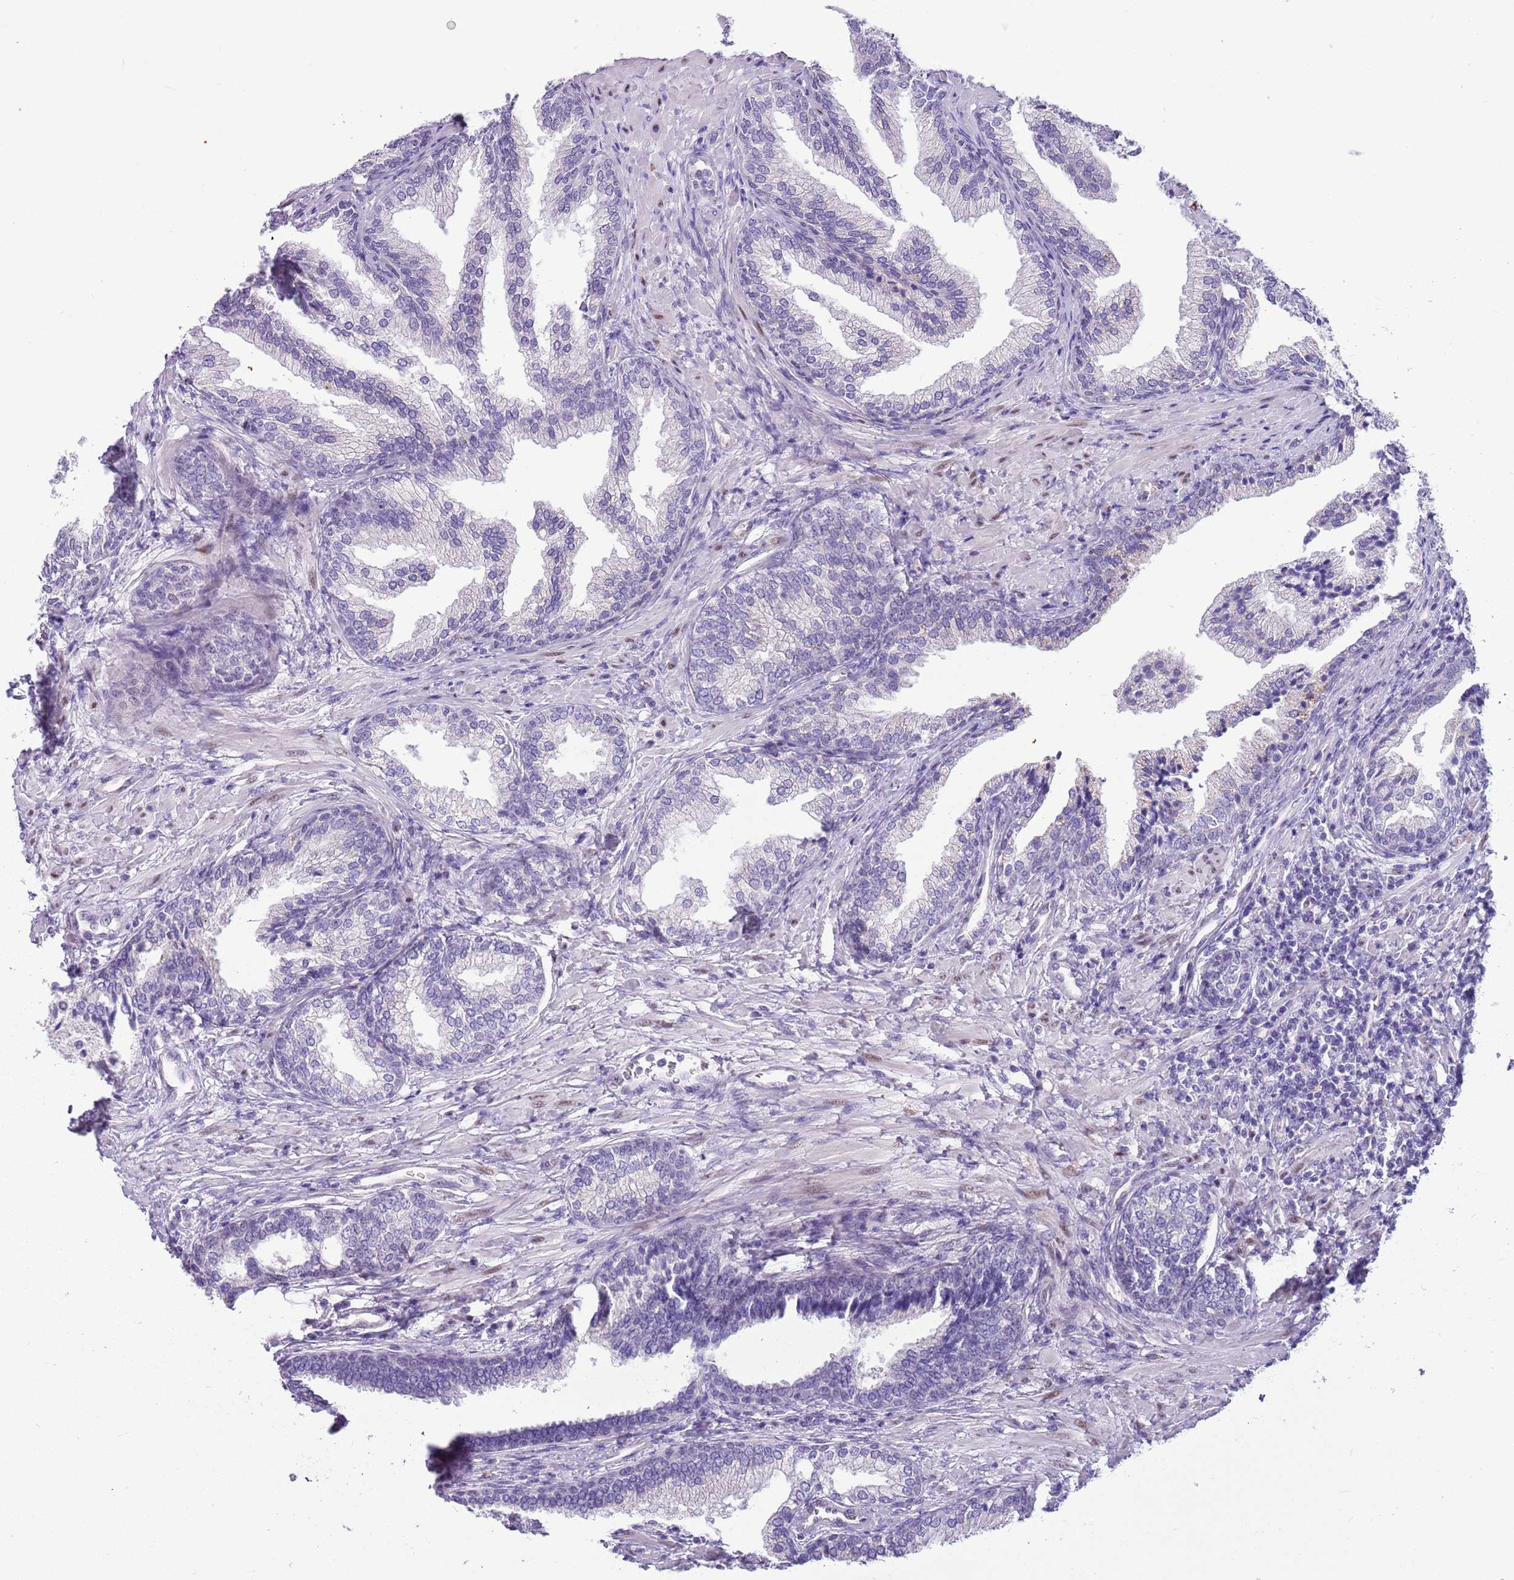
{"staining": {"intensity": "negative", "quantity": "none", "location": "none"}, "tissue": "prostate", "cell_type": "Glandular cells", "image_type": "normal", "snomed": [{"axis": "morphology", "description": "Normal tissue, NOS"}, {"axis": "topography", "description": "Prostate"}], "caption": "Immunohistochemistry (IHC) micrograph of benign human prostate stained for a protein (brown), which exhibits no positivity in glandular cells.", "gene": "BRMS1L", "patient": {"sex": "male", "age": 76}}